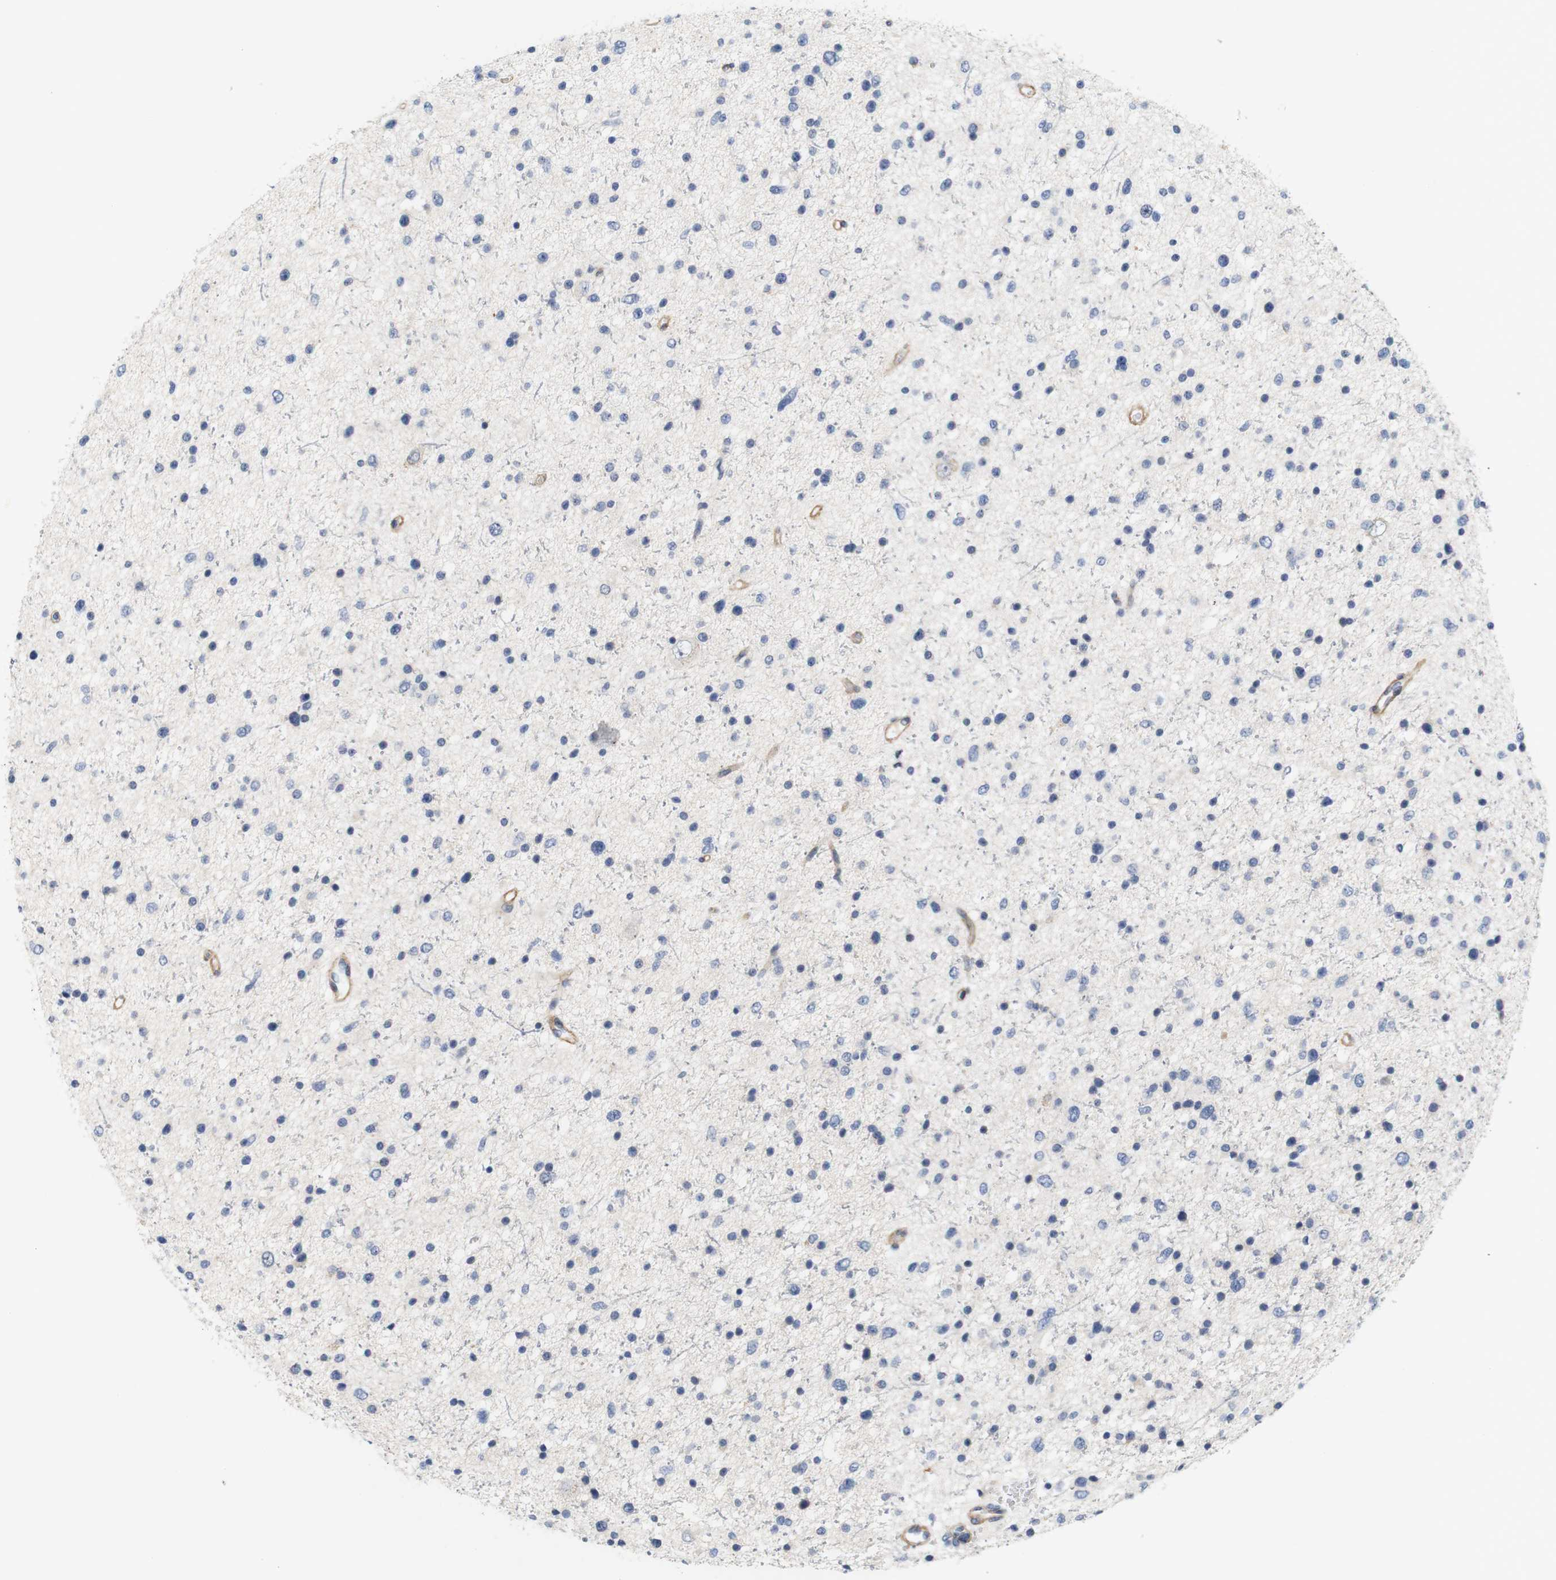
{"staining": {"intensity": "negative", "quantity": "none", "location": "none"}, "tissue": "glioma", "cell_type": "Tumor cells", "image_type": "cancer", "snomed": [{"axis": "morphology", "description": "Glioma, malignant, Low grade"}, {"axis": "topography", "description": "Brain"}], "caption": "Immunohistochemistry micrograph of neoplastic tissue: malignant glioma (low-grade) stained with DAB displays no significant protein staining in tumor cells. The staining is performed using DAB brown chromogen with nuclei counter-stained in using hematoxylin.", "gene": "CYB561", "patient": {"sex": "female", "age": 37}}